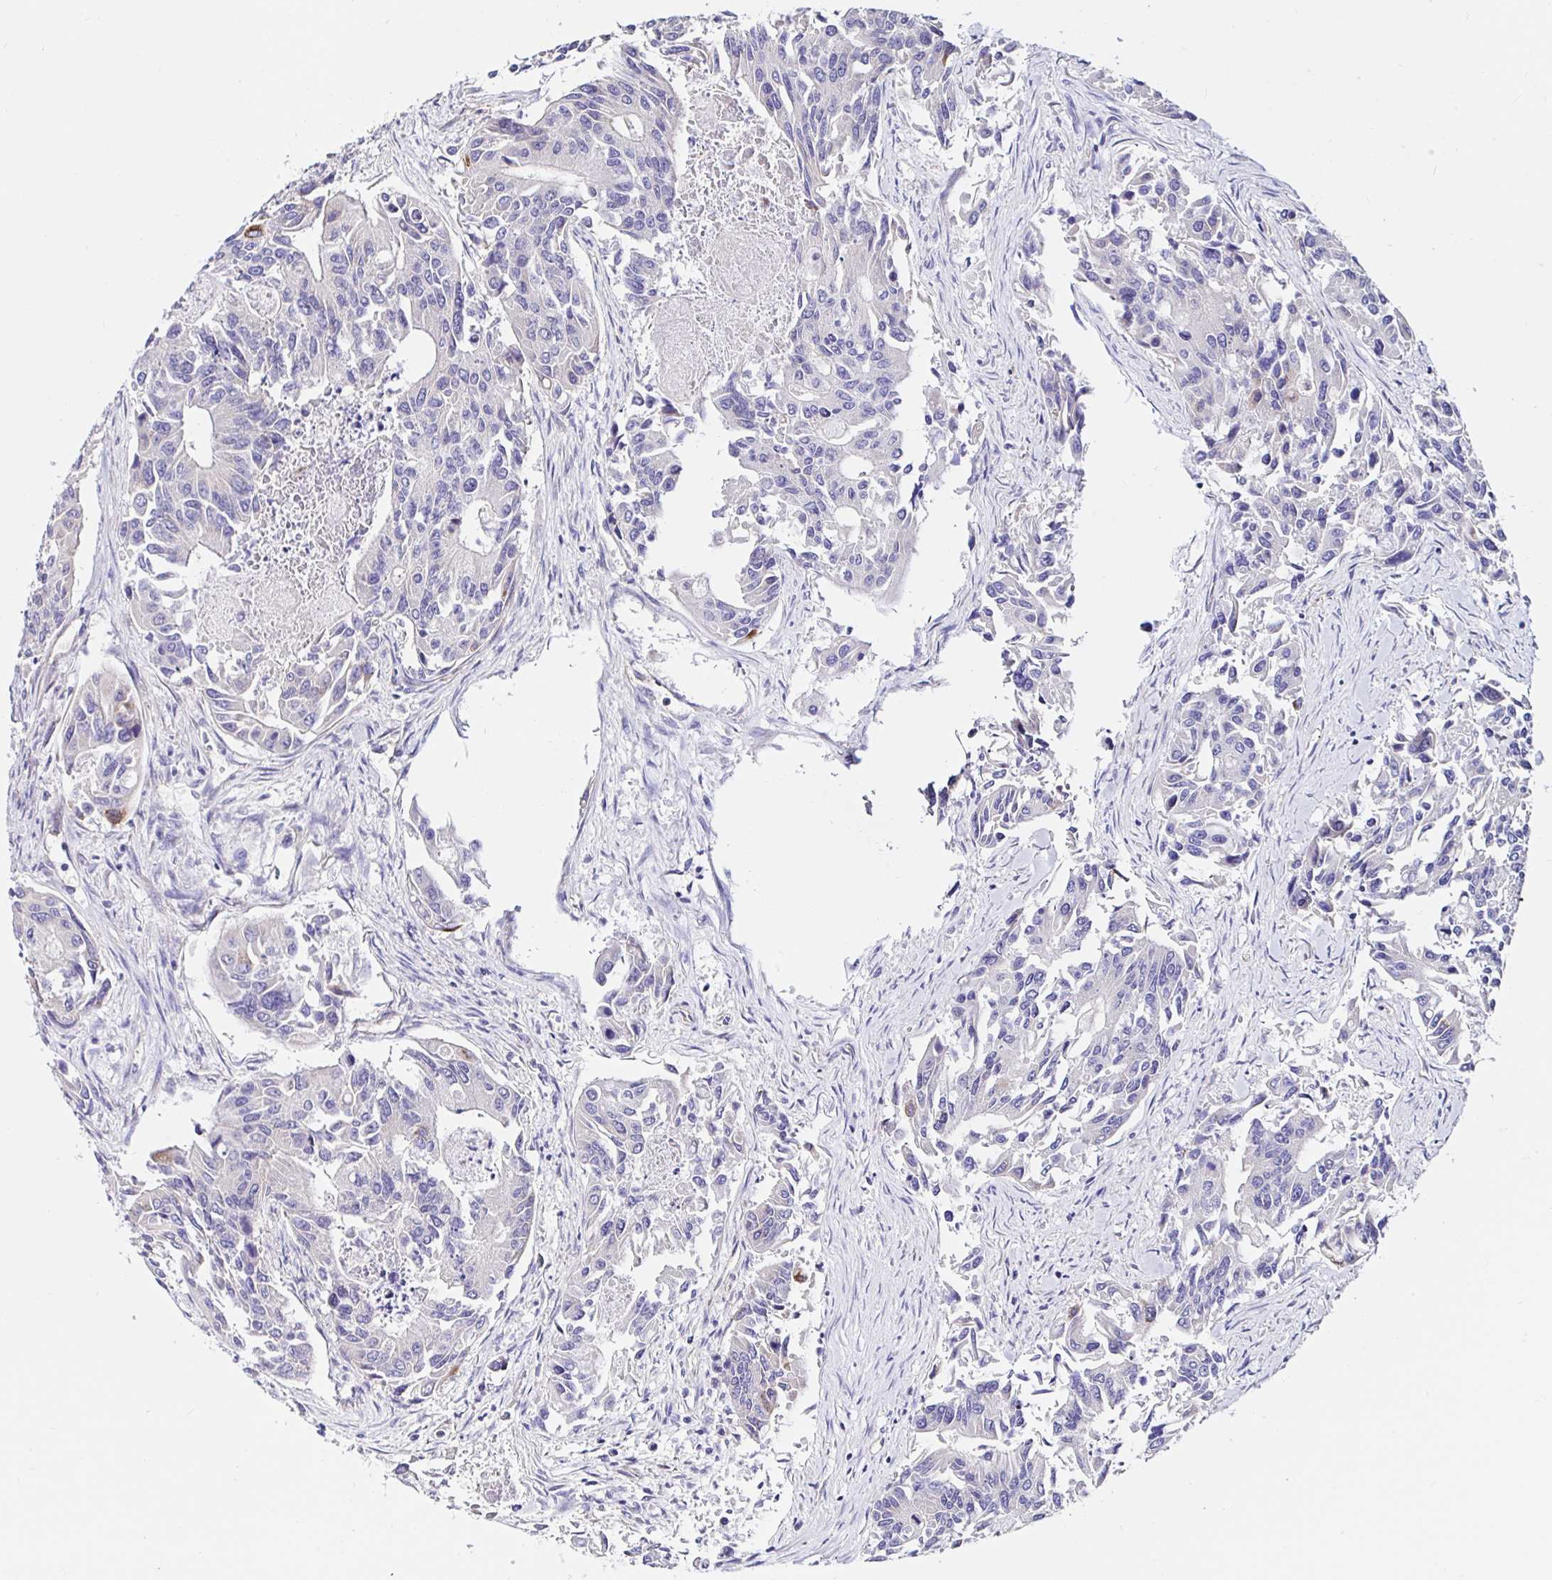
{"staining": {"intensity": "negative", "quantity": "none", "location": "none"}, "tissue": "colorectal cancer", "cell_type": "Tumor cells", "image_type": "cancer", "snomed": [{"axis": "morphology", "description": "Adenocarcinoma, NOS"}, {"axis": "topography", "description": "Colon"}], "caption": "A high-resolution micrograph shows immunohistochemistry staining of colorectal cancer (adenocarcinoma), which exhibits no significant positivity in tumor cells.", "gene": "VSIG2", "patient": {"sex": "female", "age": 67}}